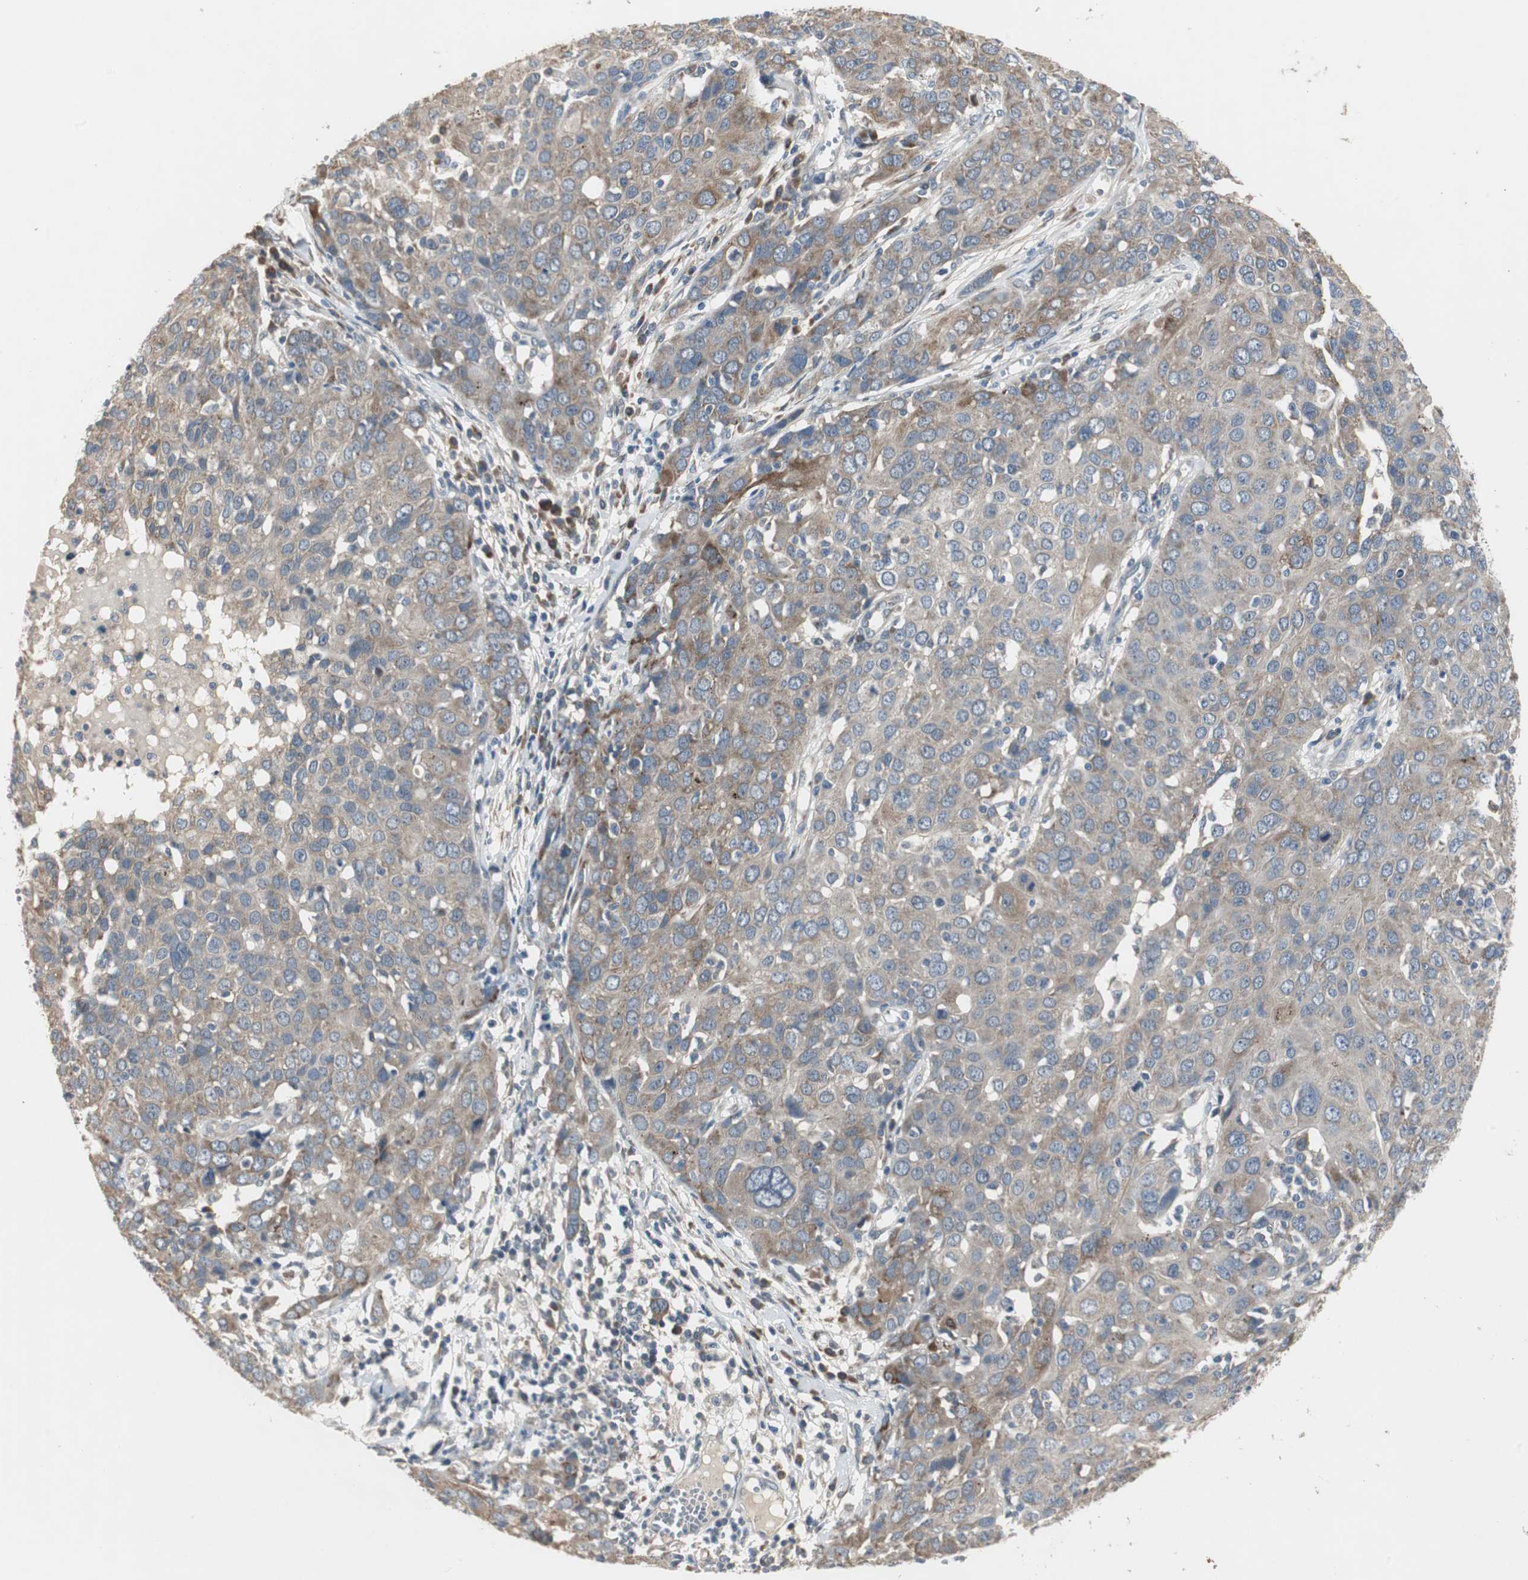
{"staining": {"intensity": "weak", "quantity": ">75%", "location": "cytoplasmic/membranous"}, "tissue": "ovarian cancer", "cell_type": "Tumor cells", "image_type": "cancer", "snomed": [{"axis": "morphology", "description": "Carcinoma, endometroid"}, {"axis": "topography", "description": "Ovary"}], "caption": "Tumor cells display low levels of weak cytoplasmic/membranous staining in about >75% of cells in endometroid carcinoma (ovarian).", "gene": "MYT1", "patient": {"sex": "female", "age": 50}}